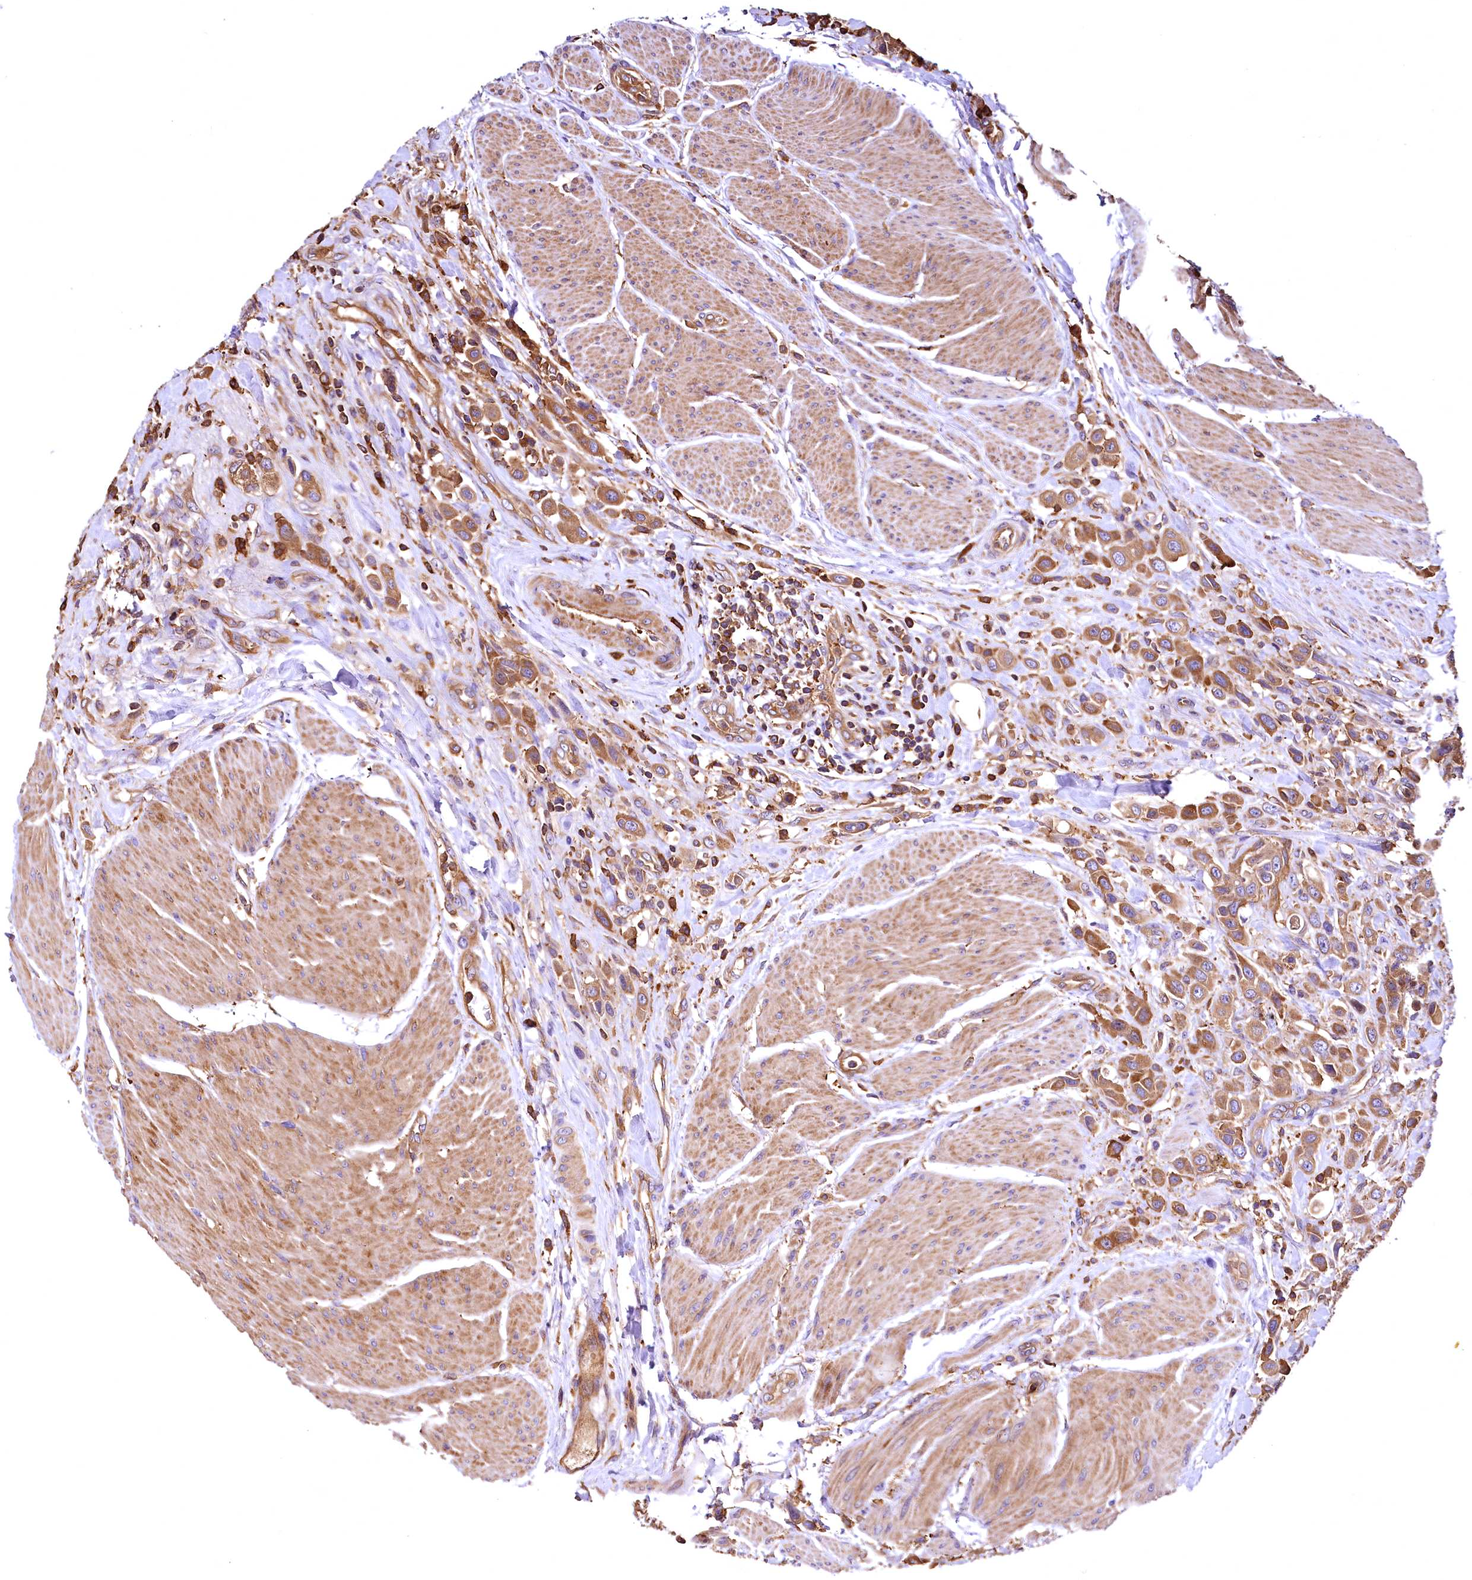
{"staining": {"intensity": "moderate", "quantity": ">75%", "location": "cytoplasmic/membranous"}, "tissue": "urothelial cancer", "cell_type": "Tumor cells", "image_type": "cancer", "snomed": [{"axis": "morphology", "description": "Urothelial carcinoma, High grade"}, {"axis": "topography", "description": "Urinary bladder"}], "caption": "A brown stain shows moderate cytoplasmic/membranous expression of a protein in urothelial cancer tumor cells. (DAB IHC with brightfield microscopy, high magnification).", "gene": "RARS2", "patient": {"sex": "male", "age": 50}}